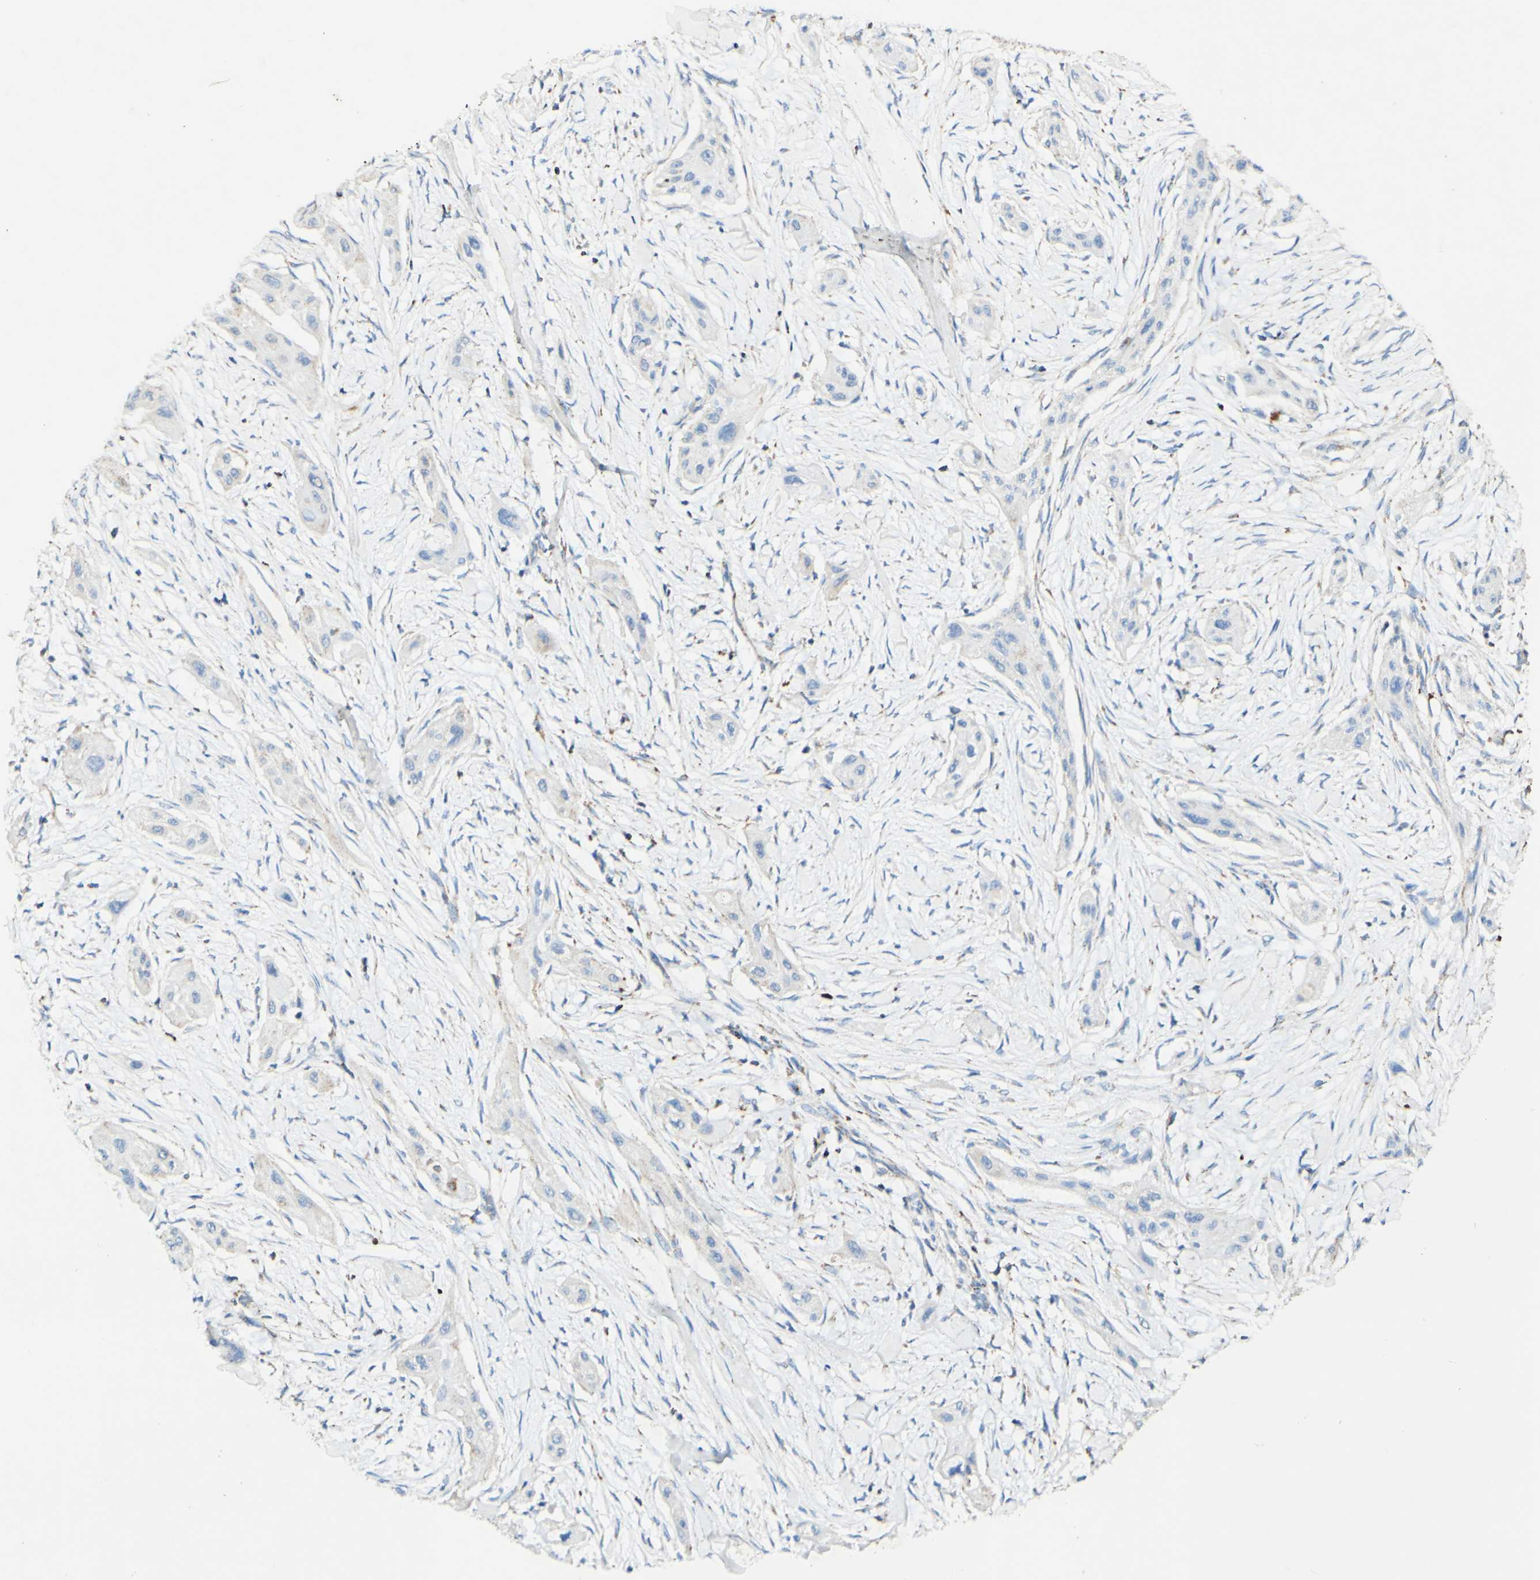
{"staining": {"intensity": "negative", "quantity": "none", "location": "none"}, "tissue": "lung cancer", "cell_type": "Tumor cells", "image_type": "cancer", "snomed": [{"axis": "morphology", "description": "Squamous cell carcinoma, NOS"}, {"axis": "topography", "description": "Lung"}], "caption": "Squamous cell carcinoma (lung) stained for a protein using immunohistochemistry (IHC) displays no expression tumor cells.", "gene": "OXCT1", "patient": {"sex": "female", "age": 47}}